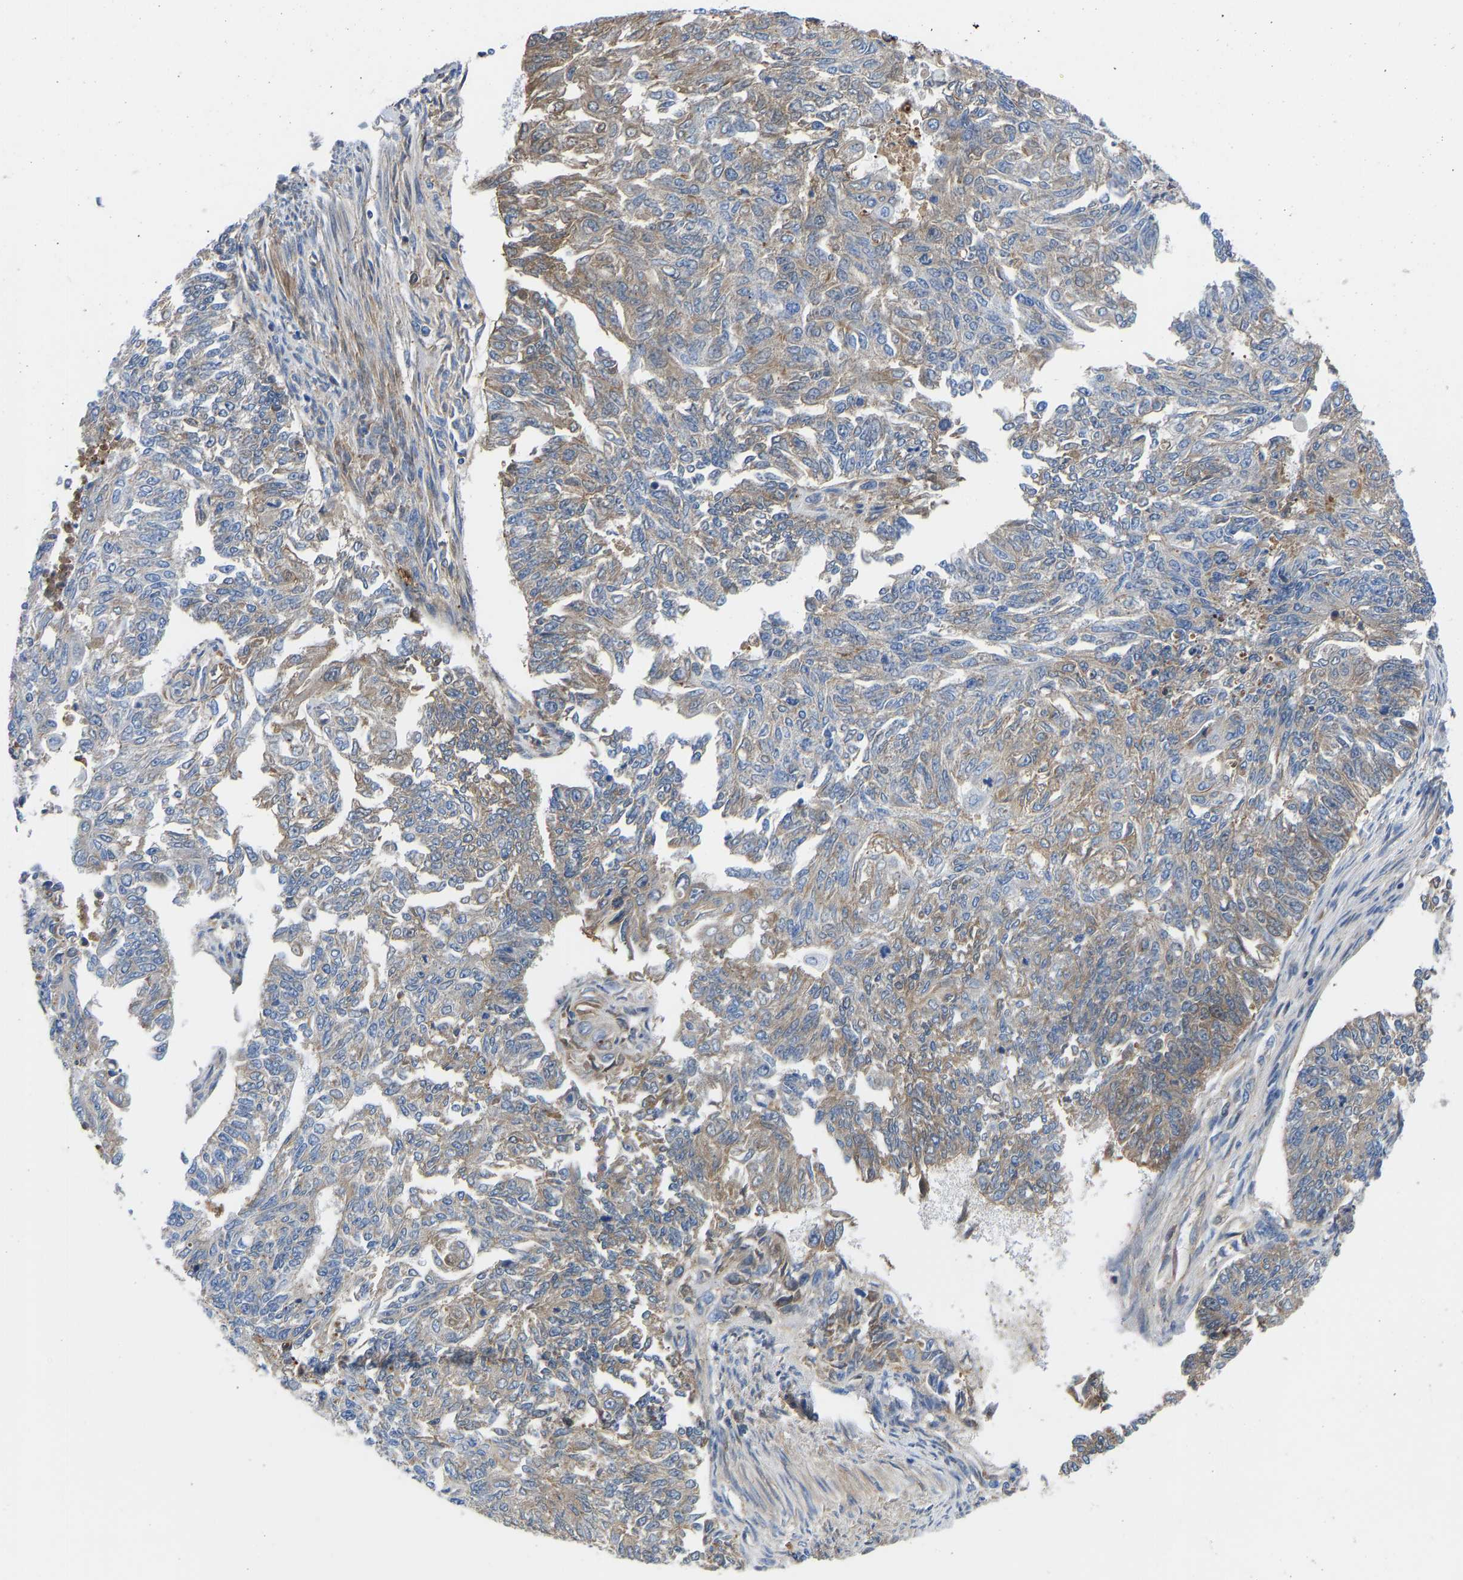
{"staining": {"intensity": "weak", "quantity": "25%-75%", "location": "cytoplasmic/membranous"}, "tissue": "endometrial cancer", "cell_type": "Tumor cells", "image_type": "cancer", "snomed": [{"axis": "morphology", "description": "Adenocarcinoma, NOS"}, {"axis": "topography", "description": "Endometrium"}], "caption": "The immunohistochemical stain highlights weak cytoplasmic/membranous staining in tumor cells of endometrial cancer tissue. (IHC, brightfield microscopy, high magnification).", "gene": "HSPG2", "patient": {"sex": "female", "age": 32}}